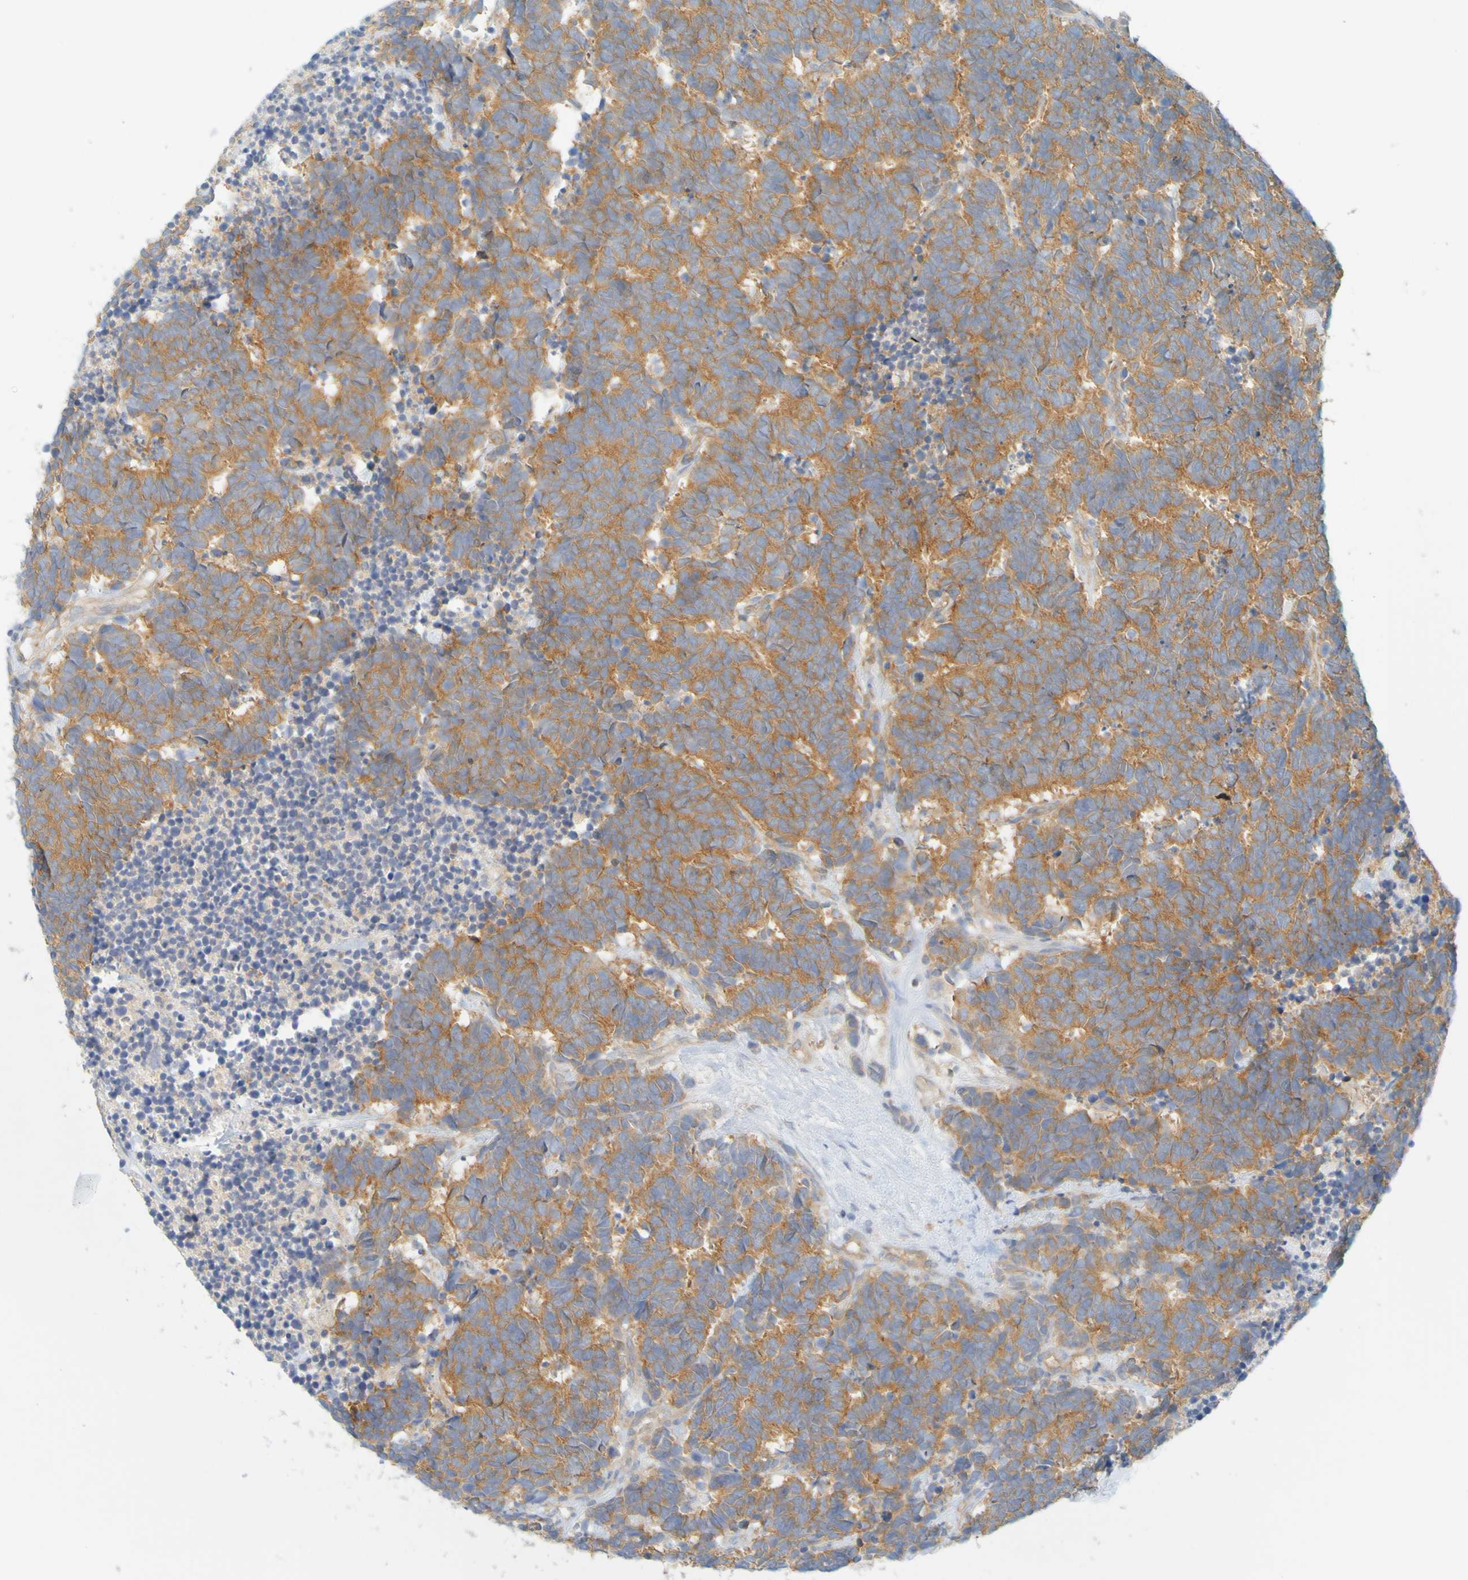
{"staining": {"intensity": "moderate", "quantity": ">75%", "location": "cytoplasmic/membranous"}, "tissue": "carcinoid", "cell_type": "Tumor cells", "image_type": "cancer", "snomed": [{"axis": "morphology", "description": "Carcinoma, NOS"}, {"axis": "morphology", "description": "Carcinoid, malignant, NOS"}, {"axis": "topography", "description": "Urinary bladder"}], "caption": "Moderate cytoplasmic/membranous positivity is identified in approximately >75% of tumor cells in carcinoma. The protein is shown in brown color, while the nuclei are stained blue.", "gene": "APPL1", "patient": {"sex": "male", "age": 57}}